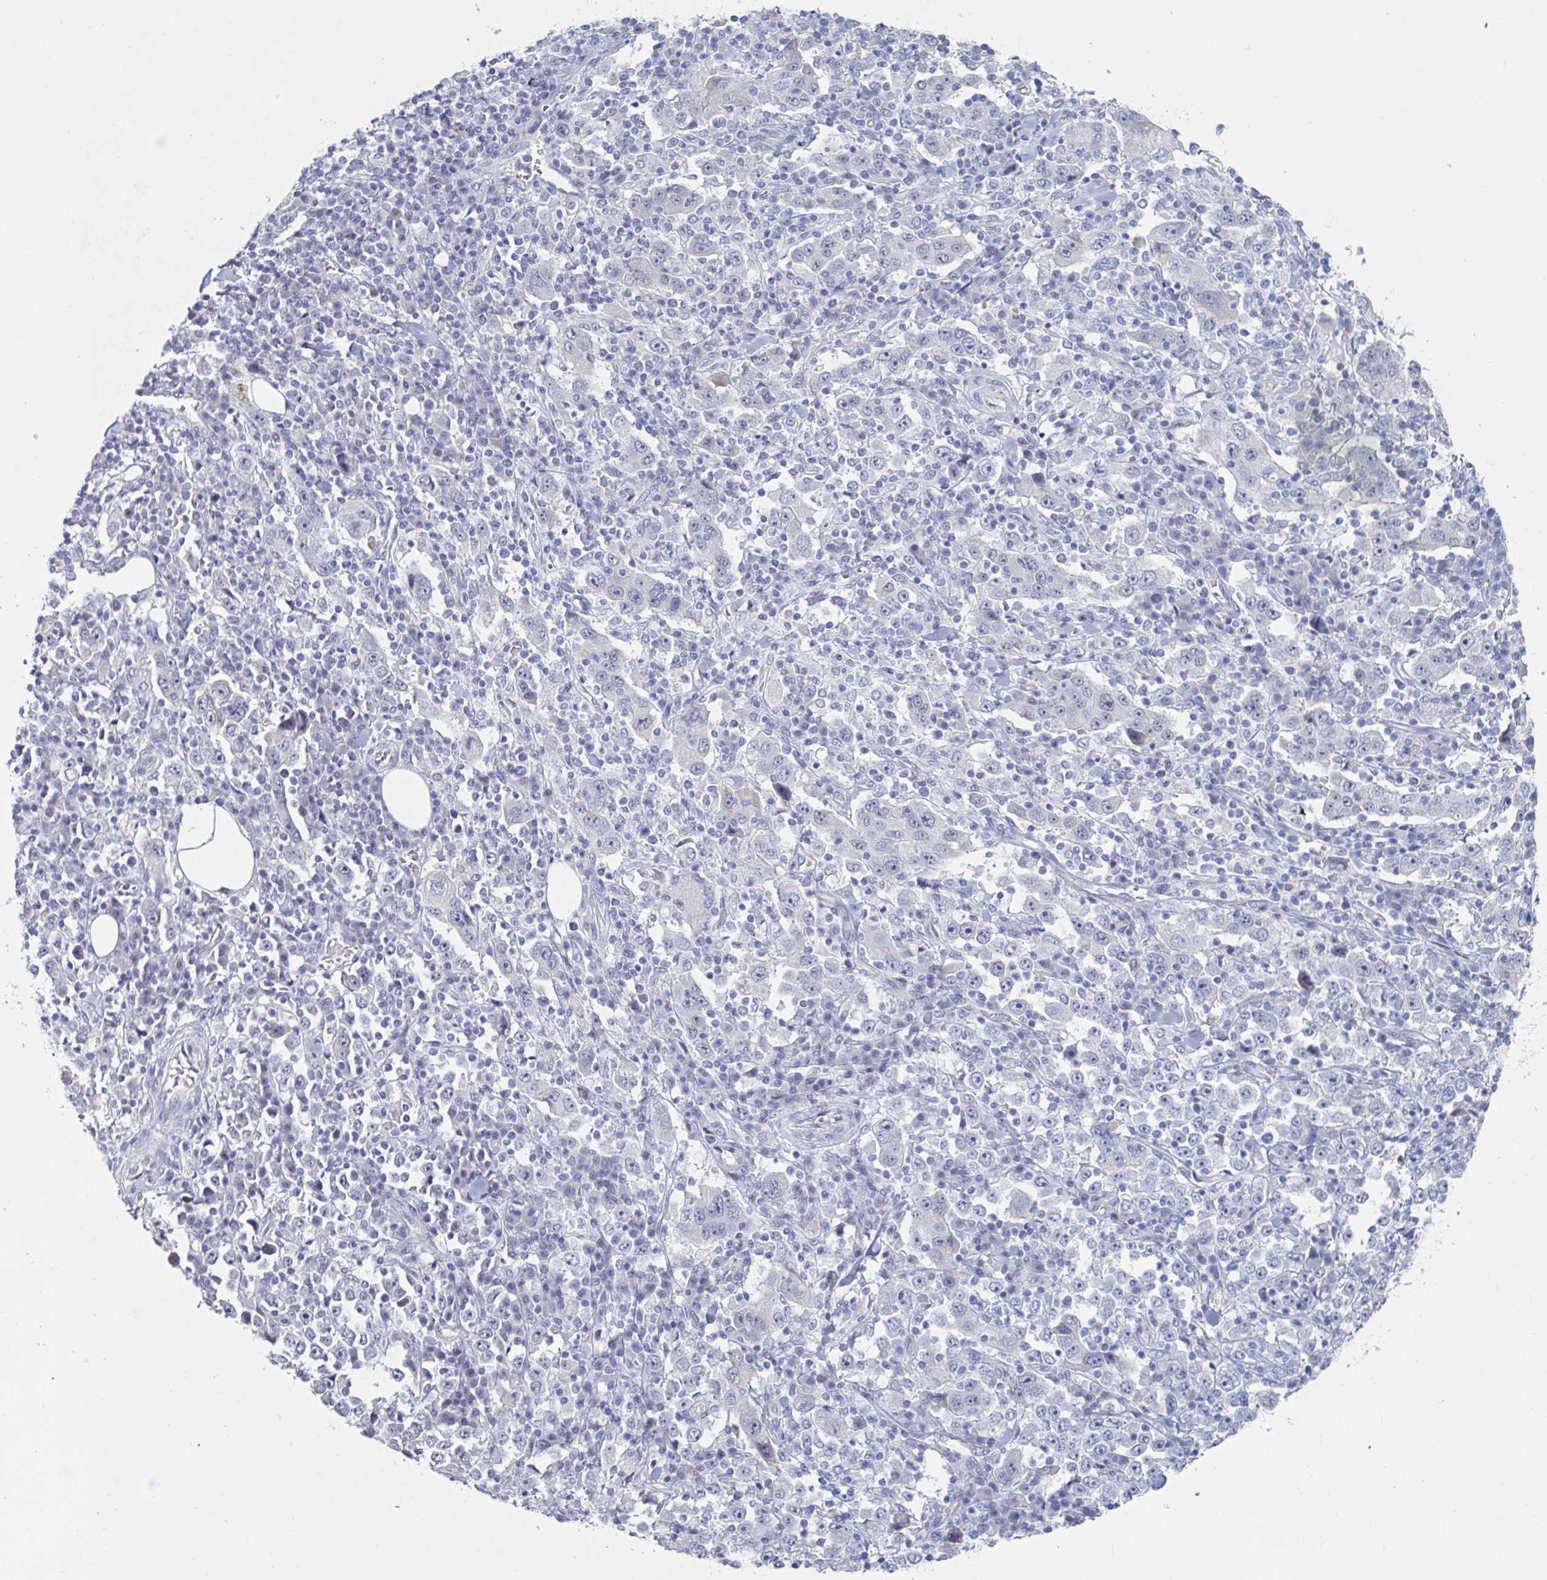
{"staining": {"intensity": "negative", "quantity": "none", "location": "none"}, "tissue": "stomach cancer", "cell_type": "Tumor cells", "image_type": "cancer", "snomed": [{"axis": "morphology", "description": "Normal tissue, NOS"}, {"axis": "morphology", "description": "Adenocarcinoma, NOS"}, {"axis": "topography", "description": "Stomach, upper"}, {"axis": "topography", "description": "Stomach"}], "caption": "Human stomach adenocarcinoma stained for a protein using immunohistochemistry (IHC) exhibits no positivity in tumor cells.", "gene": "FOXA1", "patient": {"sex": "male", "age": 59}}